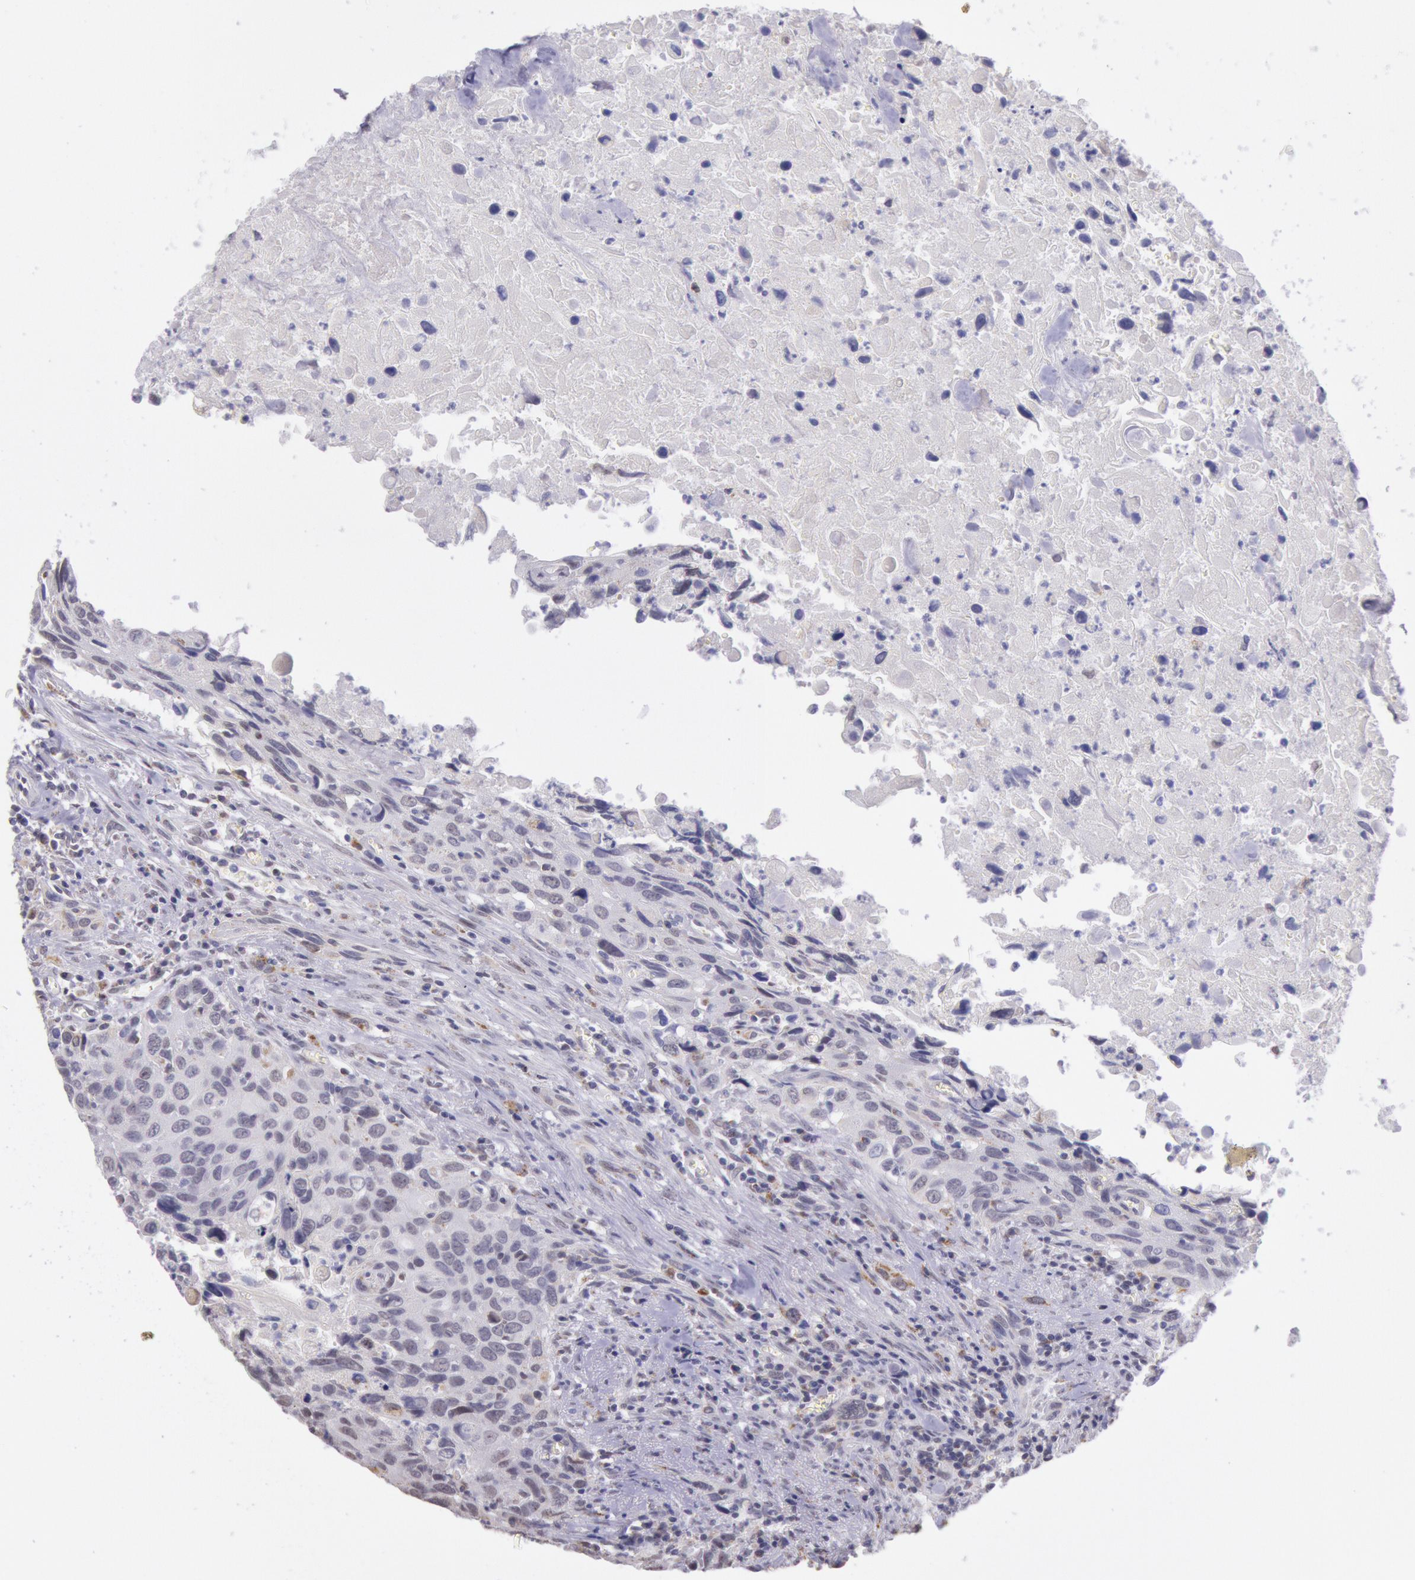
{"staining": {"intensity": "moderate", "quantity": "<25%", "location": "cytoplasmic/membranous"}, "tissue": "urothelial cancer", "cell_type": "Tumor cells", "image_type": "cancer", "snomed": [{"axis": "morphology", "description": "Urothelial carcinoma, High grade"}, {"axis": "topography", "description": "Urinary bladder"}], "caption": "Immunohistochemical staining of human high-grade urothelial carcinoma shows moderate cytoplasmic/membranous protein staining in about <25% of tumor cells.", "gene": "FRMD6", "patient": {"sex": "male", "age": 71}}